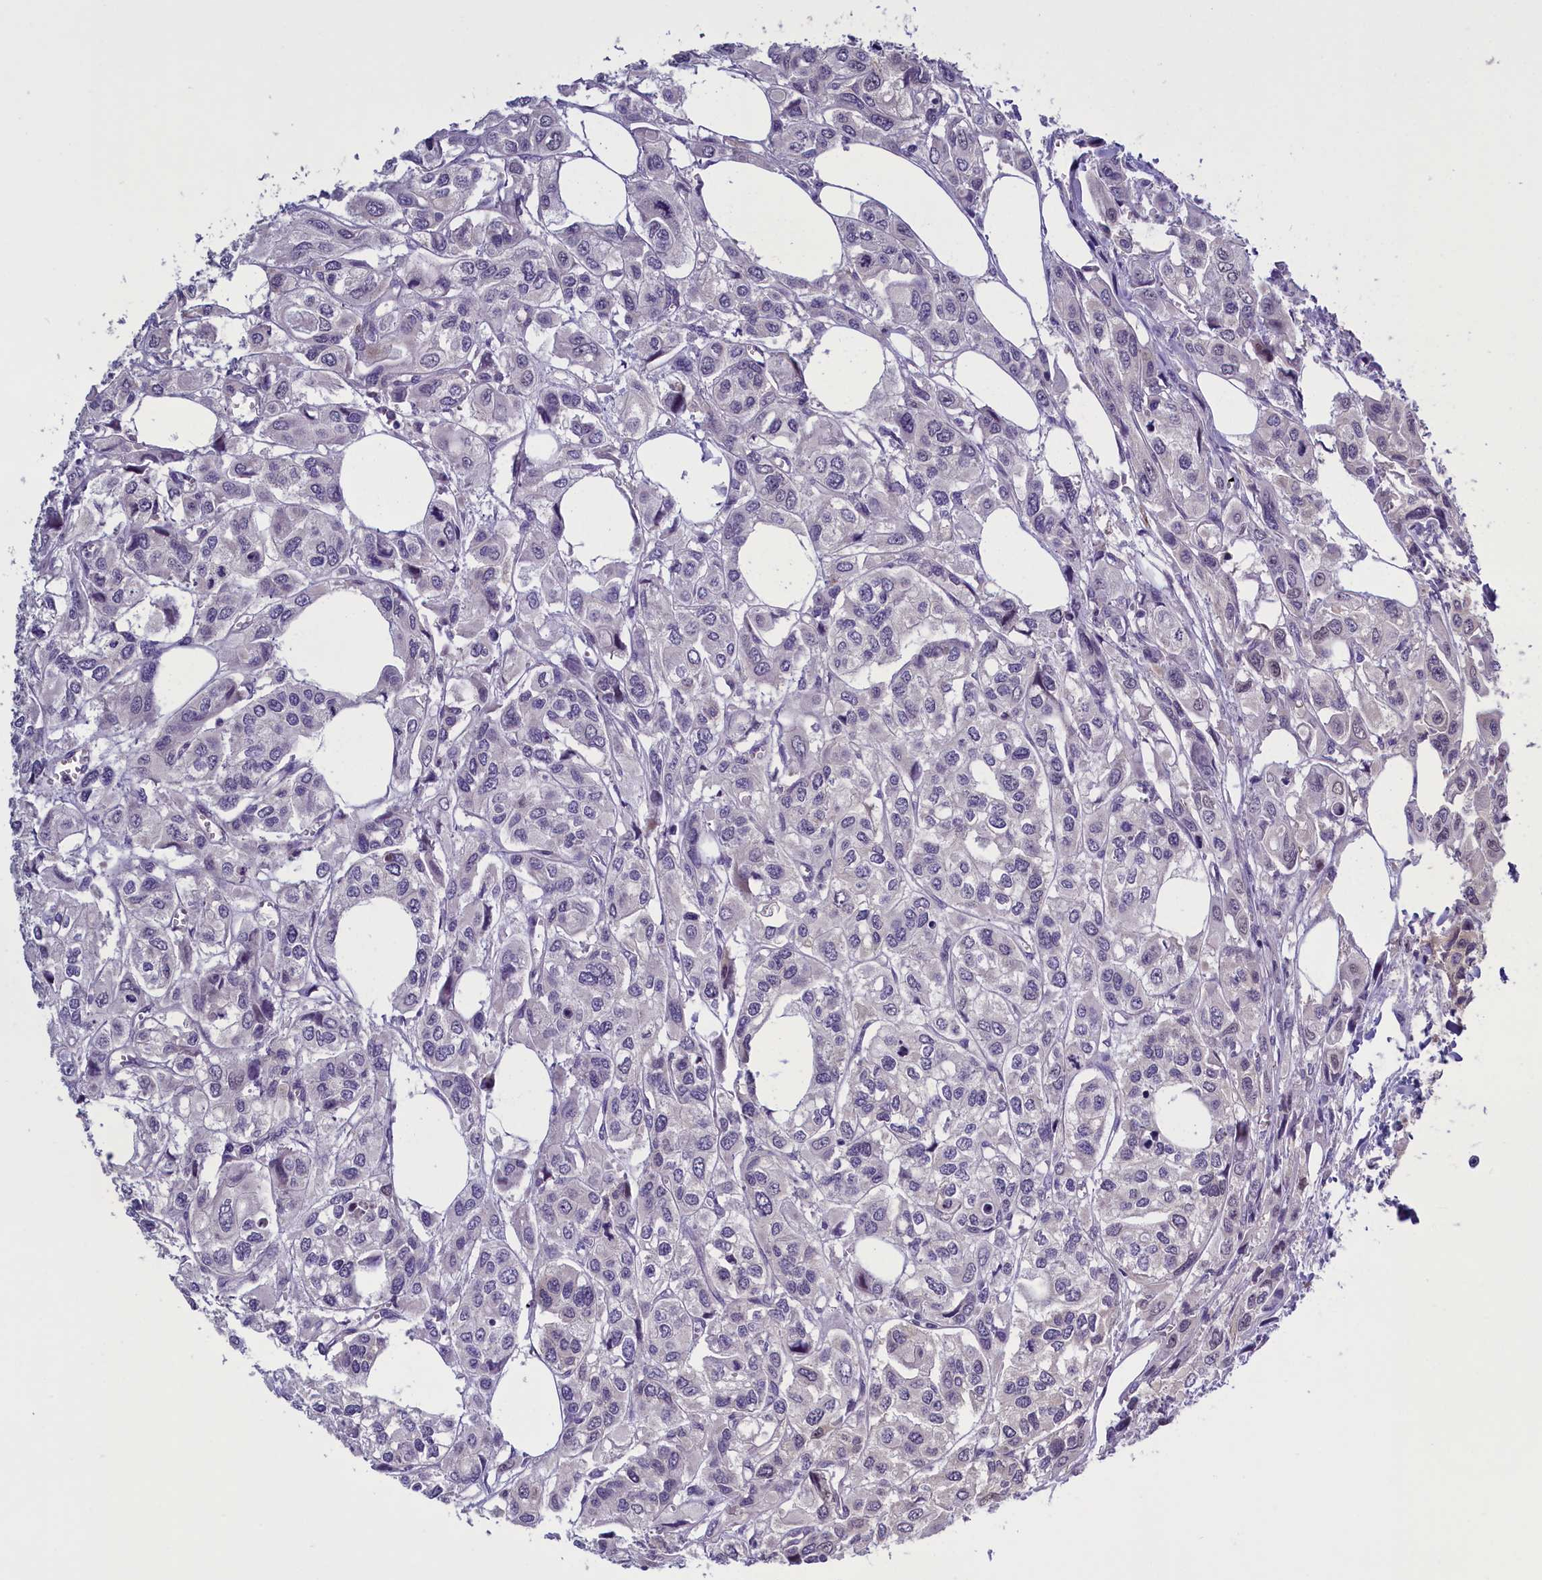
{"staining": {"intensity": "negative", "quantity": "none", "location": "none"}, "tissue": "urothelial cancer", "cell_type": "Tumor cells", "image_type": "cancer", "snomed": [{"axis": "morphology", "description": "Urothelial carcinoma, High grade"}, {"axis": "topography", "description": "Urinary bladder"}], "caption": "Immunohistochemical staining of urothelial carcinoma (high-grade) demonstrates no significant expression in tumor cells.", "gene": "ENPP6", "patient": {"sex": "male", "age": 67}}